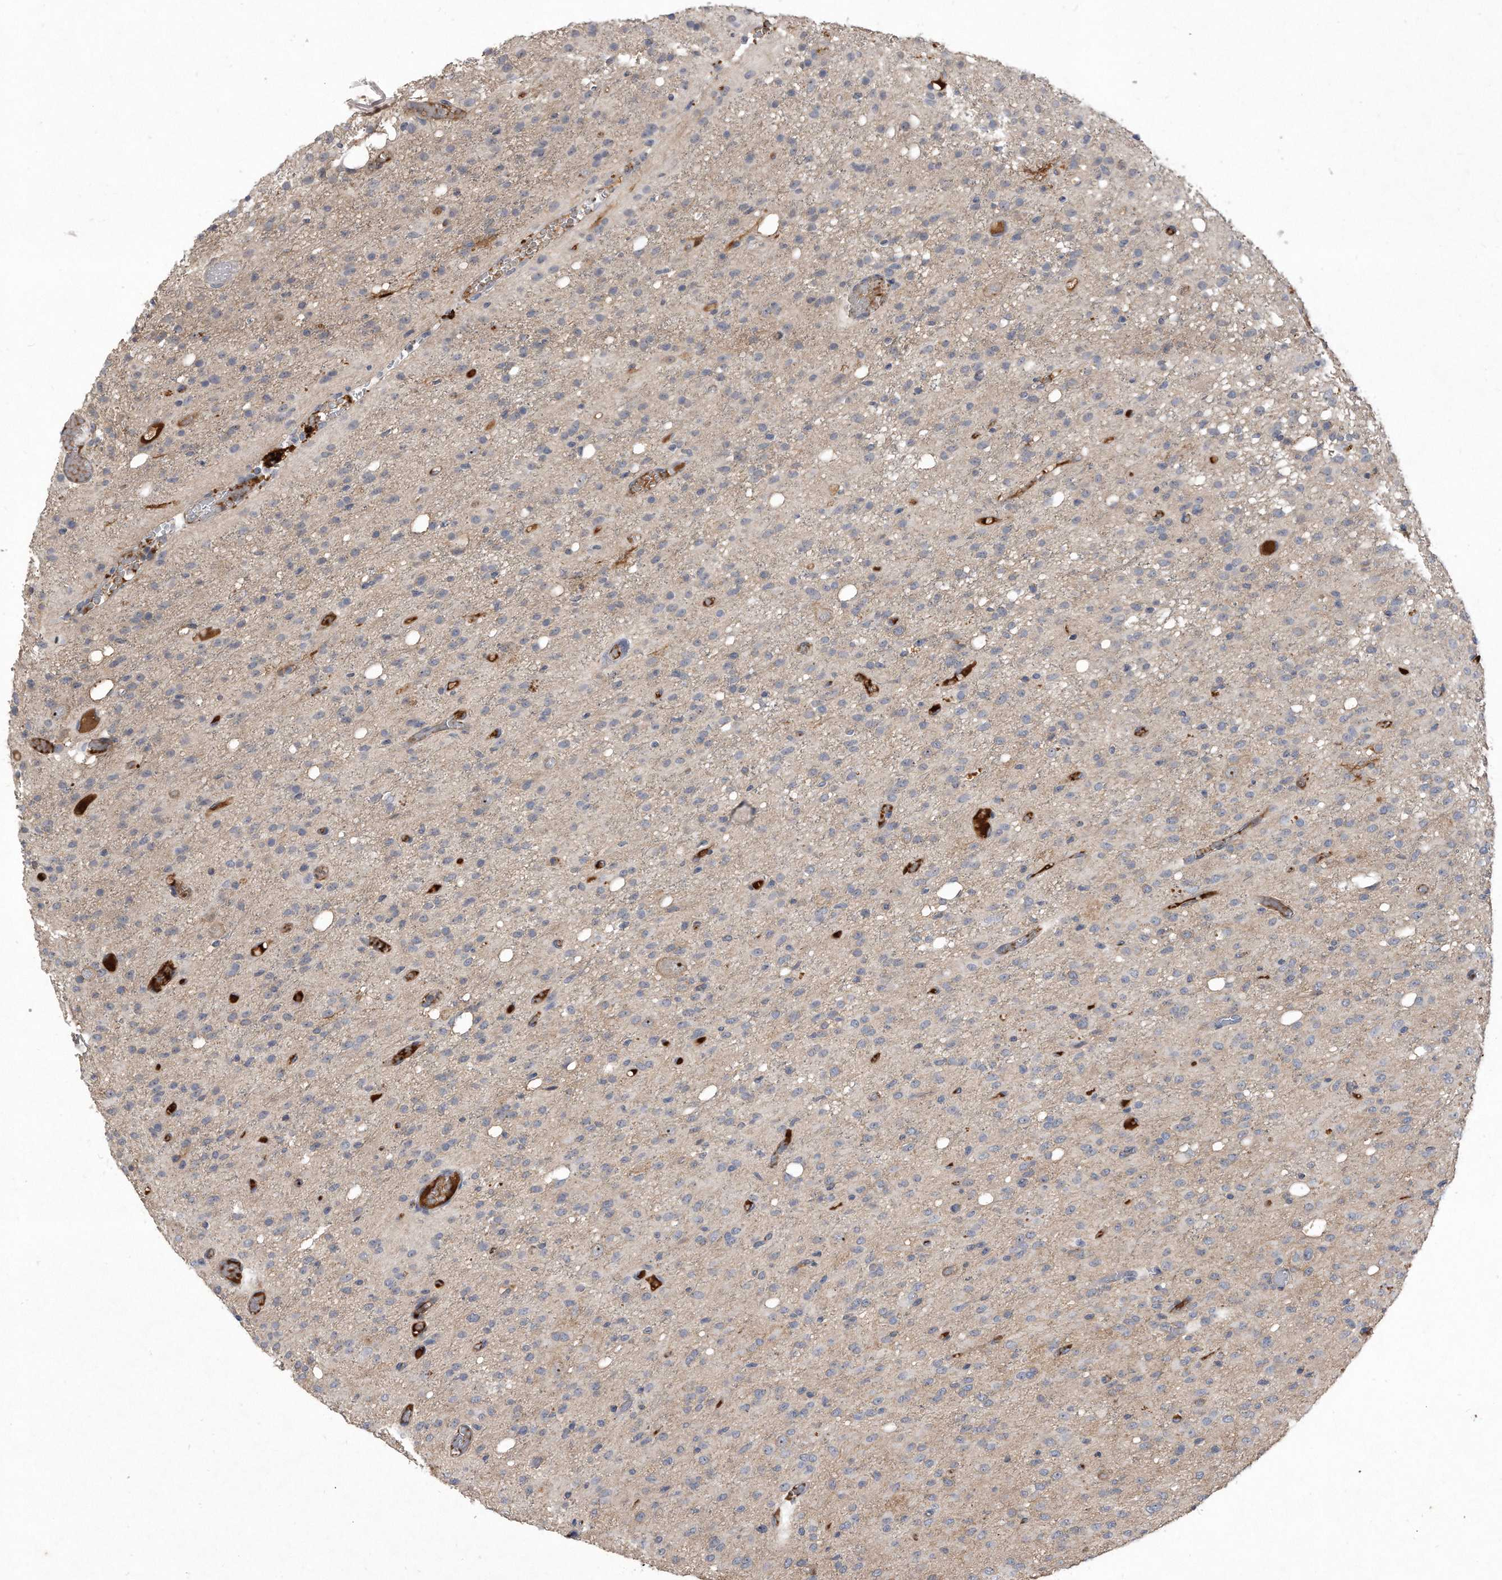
{"staining": {"intensity": "weak", "quantity": "<25%", "location": "cytoplasmic/membranous"}, "tissue": "glioma", "cell_type": "Tumor cells", "image_type": "cancer", "snomed": [{"axis": "morphology", "description": "Glioma, malignant, High grade"}, {"axis": "topography", "description": "Brain"}], "caption": "Immunohistochemical staining of glioma exhibits no significant staining in tumor cells.", "gene": "PGBD2", "patient": {"sex": "female", "age": 59}}